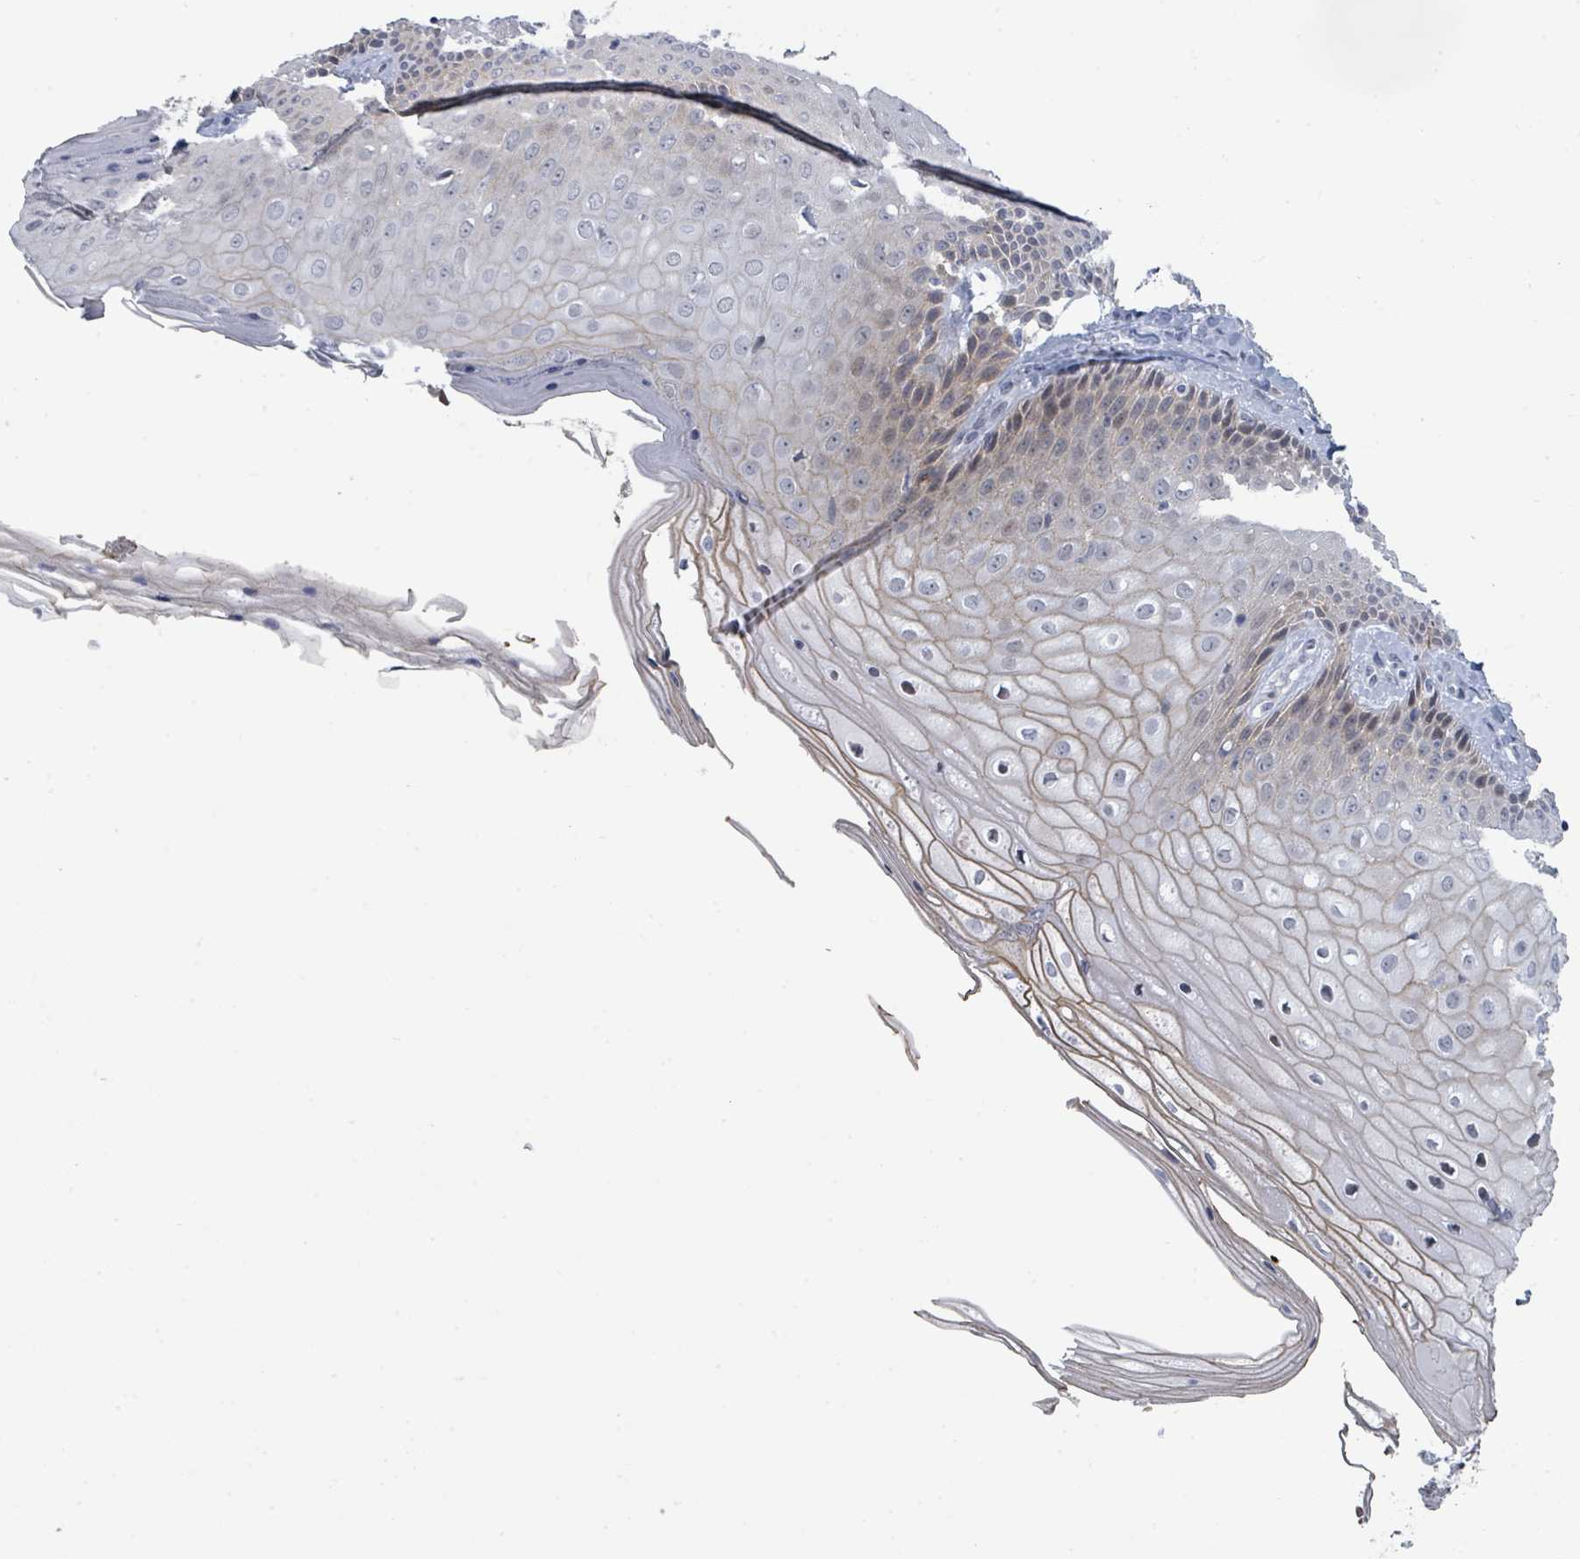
{"staining": {"intensity": "weak", "quantity": "25%-75%", "location": "cytoplasmic/membranous"}, "tissue": "skin", "cell_type": "Epidermal cells", "image_type": "normal", "snomed": [{"axis": "morphology", "description": "Normal tissue, NOS"}, {"axis": "topography", "description": "Anal"}], "caption": "A low amount of weak cytoplasmic/membranous positivity is identified in approximately 25%-75% of epidermal cells in normal skin.", "gene": "CT45A10", "patient": {"sex": "male", "age": 80}}